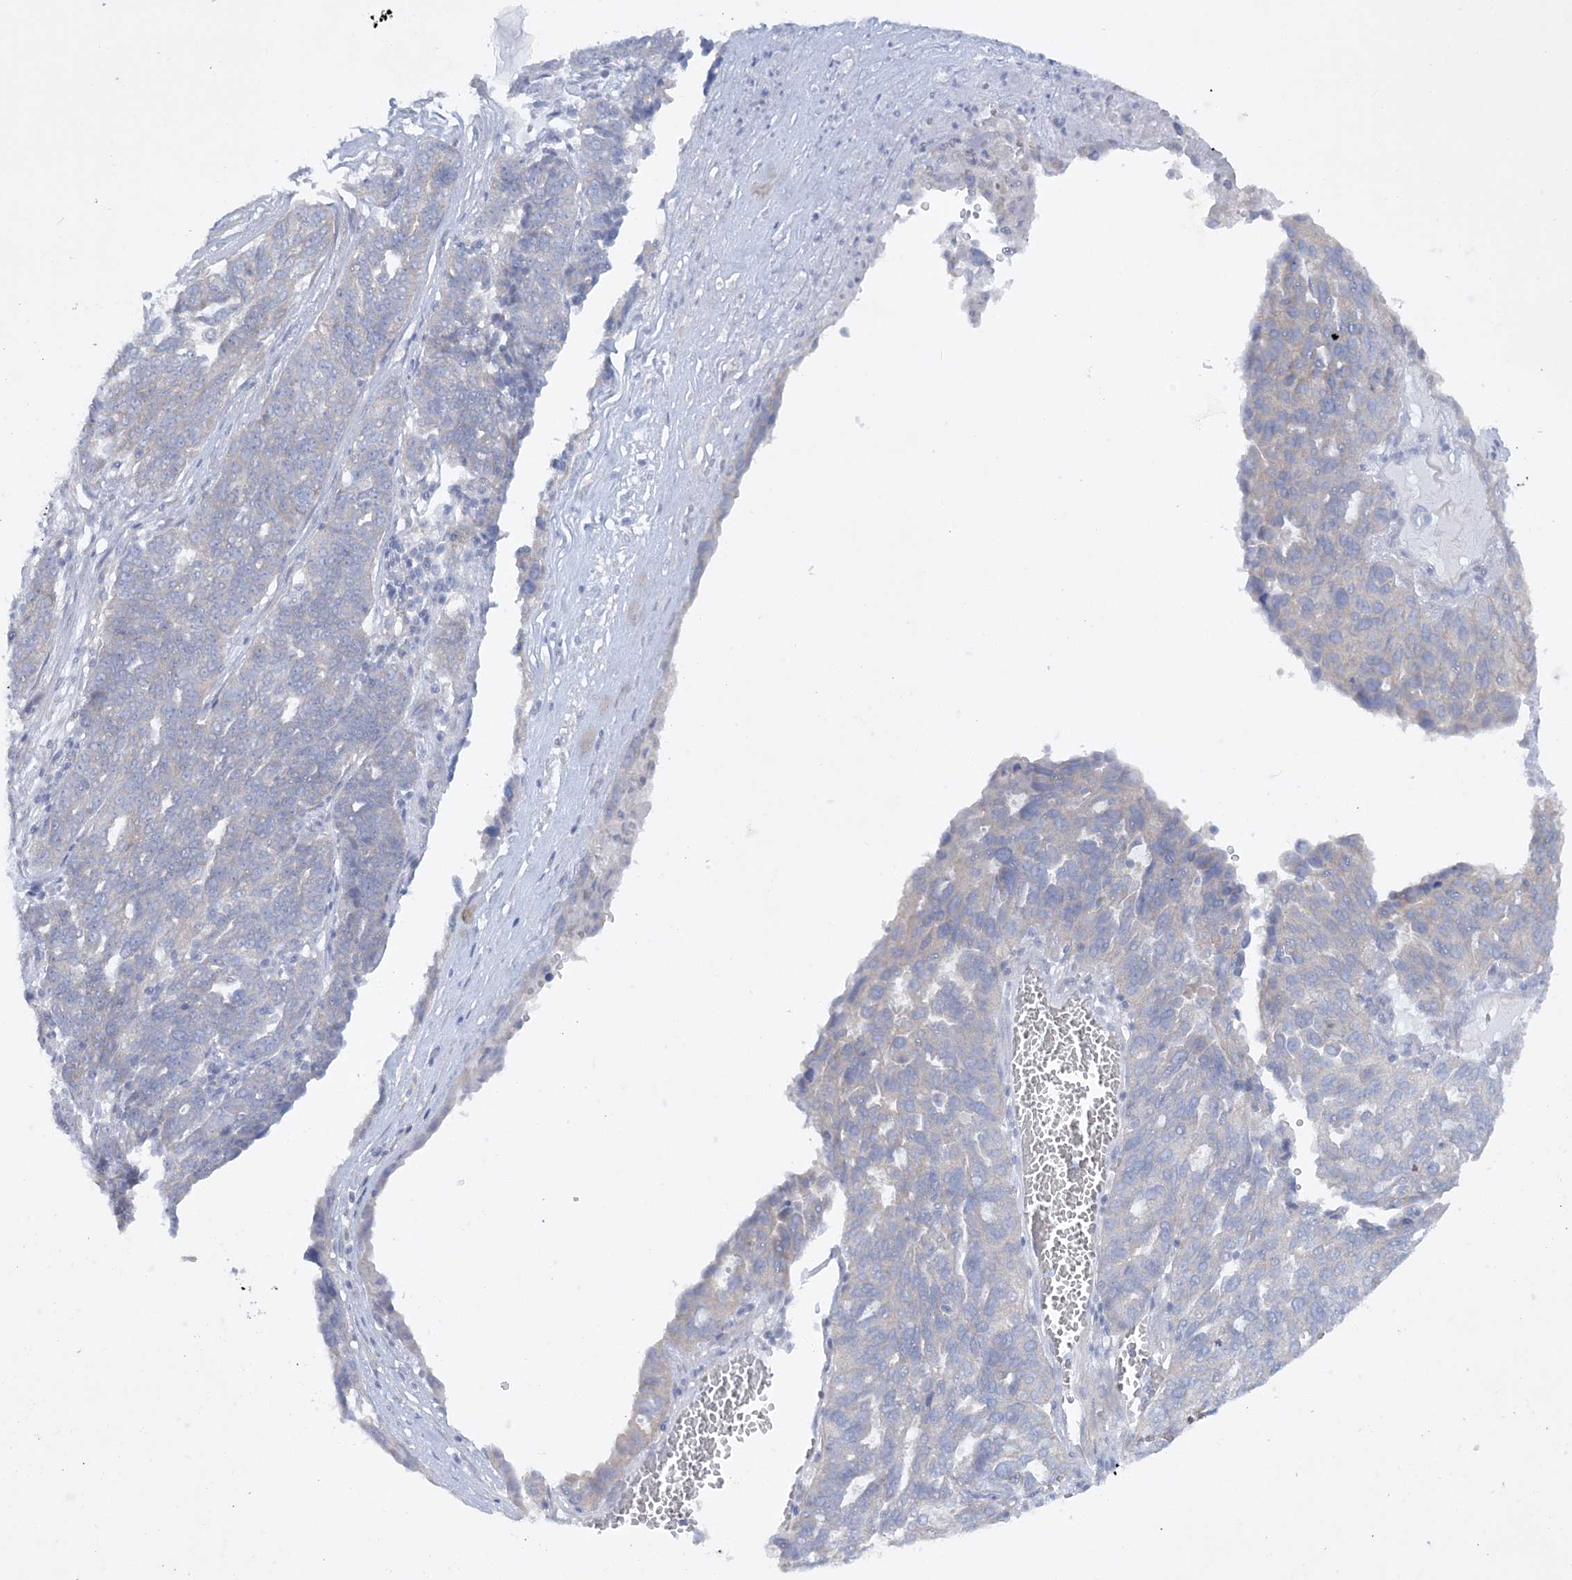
{"staining": {"intensity": "negative", "quantity": "none", "location": "none"}, "tissue": "ovarian cancer", "cell_type": "Tumor cells", "image_type": "cancer", "snomed": [{"axis": "morphology", "description": "Cystadenocarcinoma, serous, NOS"}, {"axis": "topography", "description": "Ovary"}], "caption": "DAB immunohistochemical staining of human ovarian cancer (serous cystadenocarcinoma) reveals no significant staining in tumor cells.", "gene": "FARSB", "patient": {"sex": "female", "age": 59}}